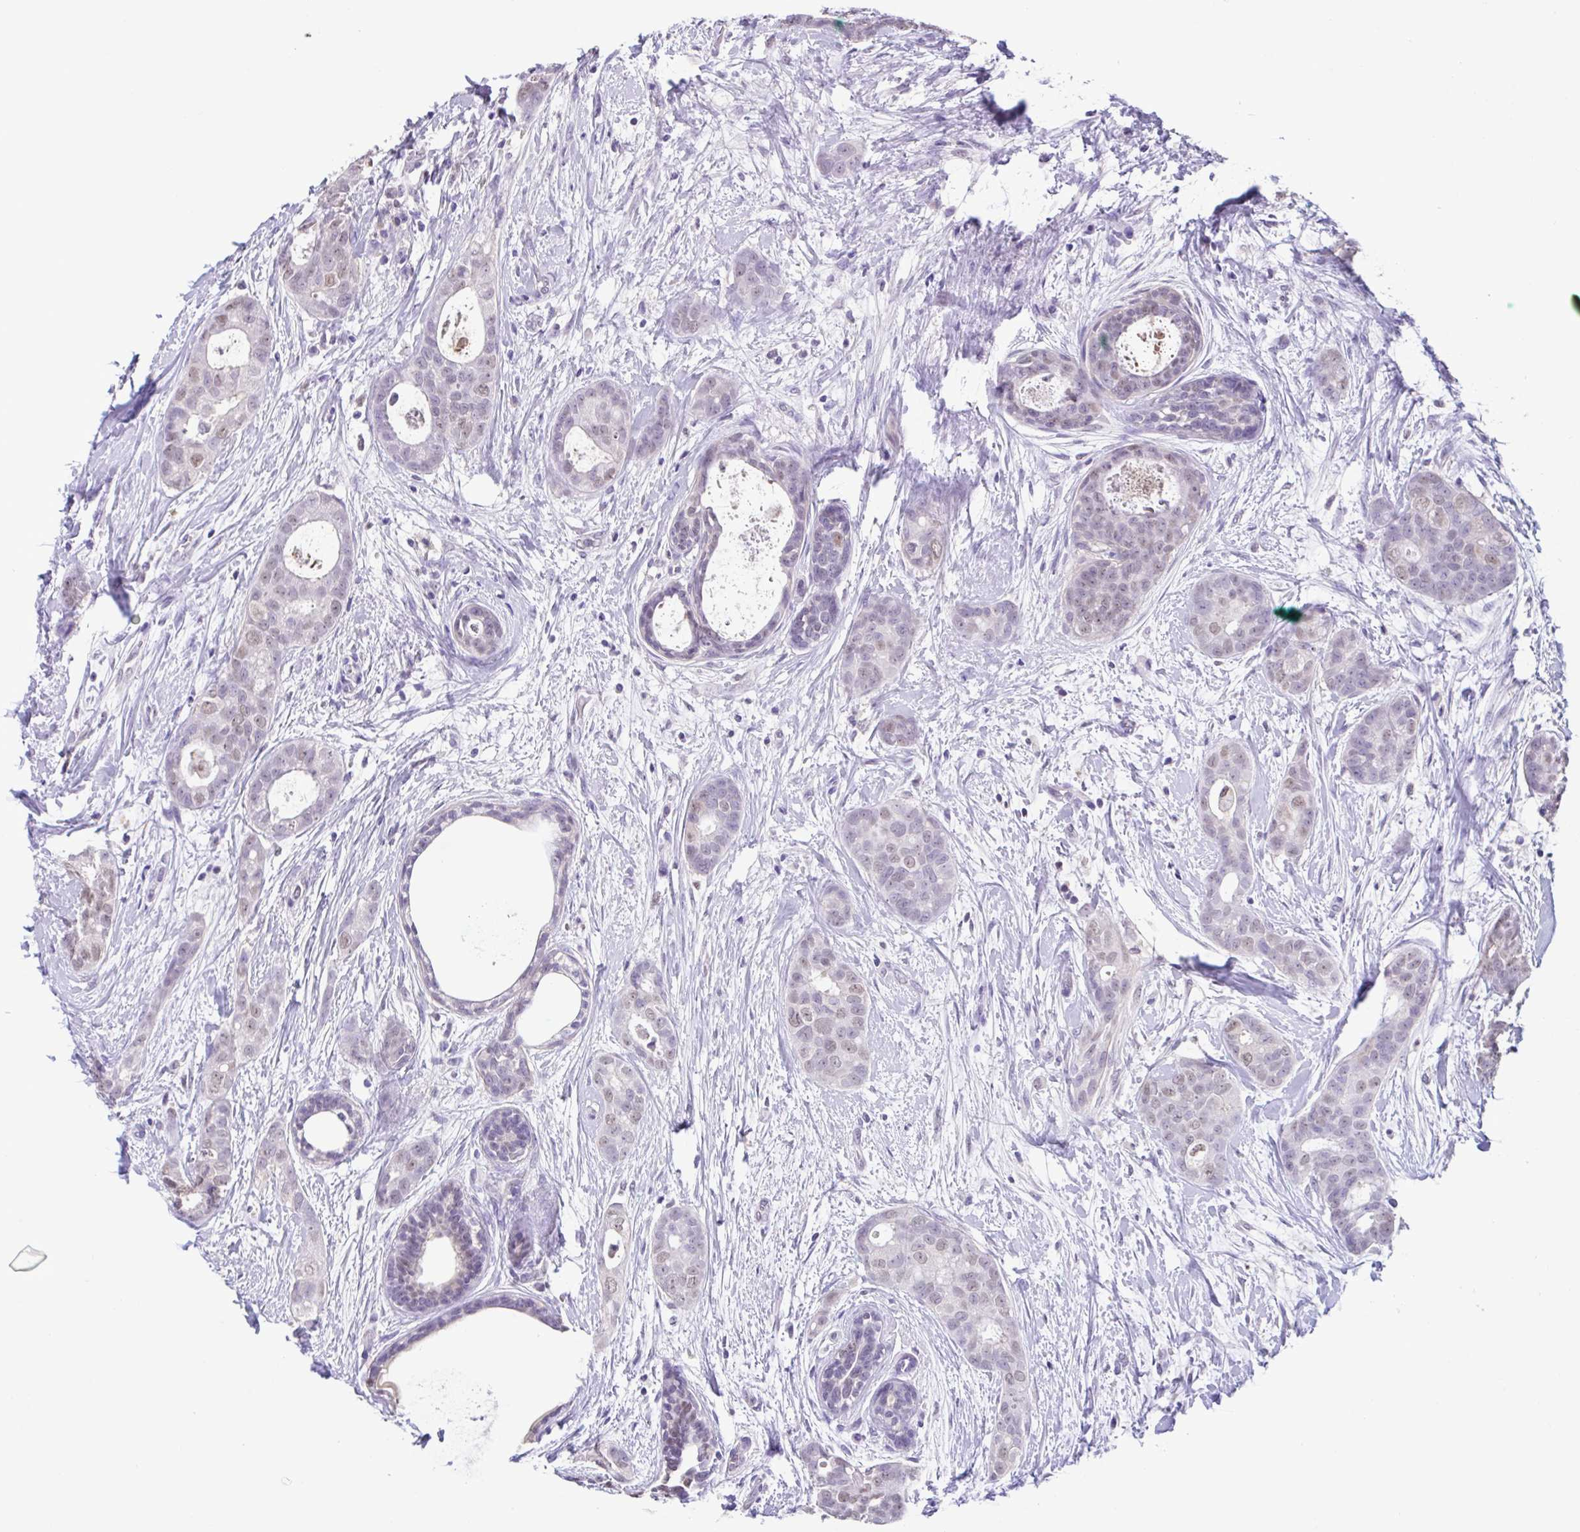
{"staining": {"intensity": "weak", "quantity": "<25%", "location": "nuclear"}, "tissue": "breast cancer", "cell_type": "Tumor cells", "image_type": "cancer", "snomed": [{"axis": "morphology", "description": "Duct carcinoma"}, {"axis": "topography", "description": "Breast"}], "caption": "DAB immunohistochemical staining of human breast cancer demonstrates no significant positivity in tumor cells.", "gene": "ACTRT3", "patient": {"sex": "female", "age": 45}}